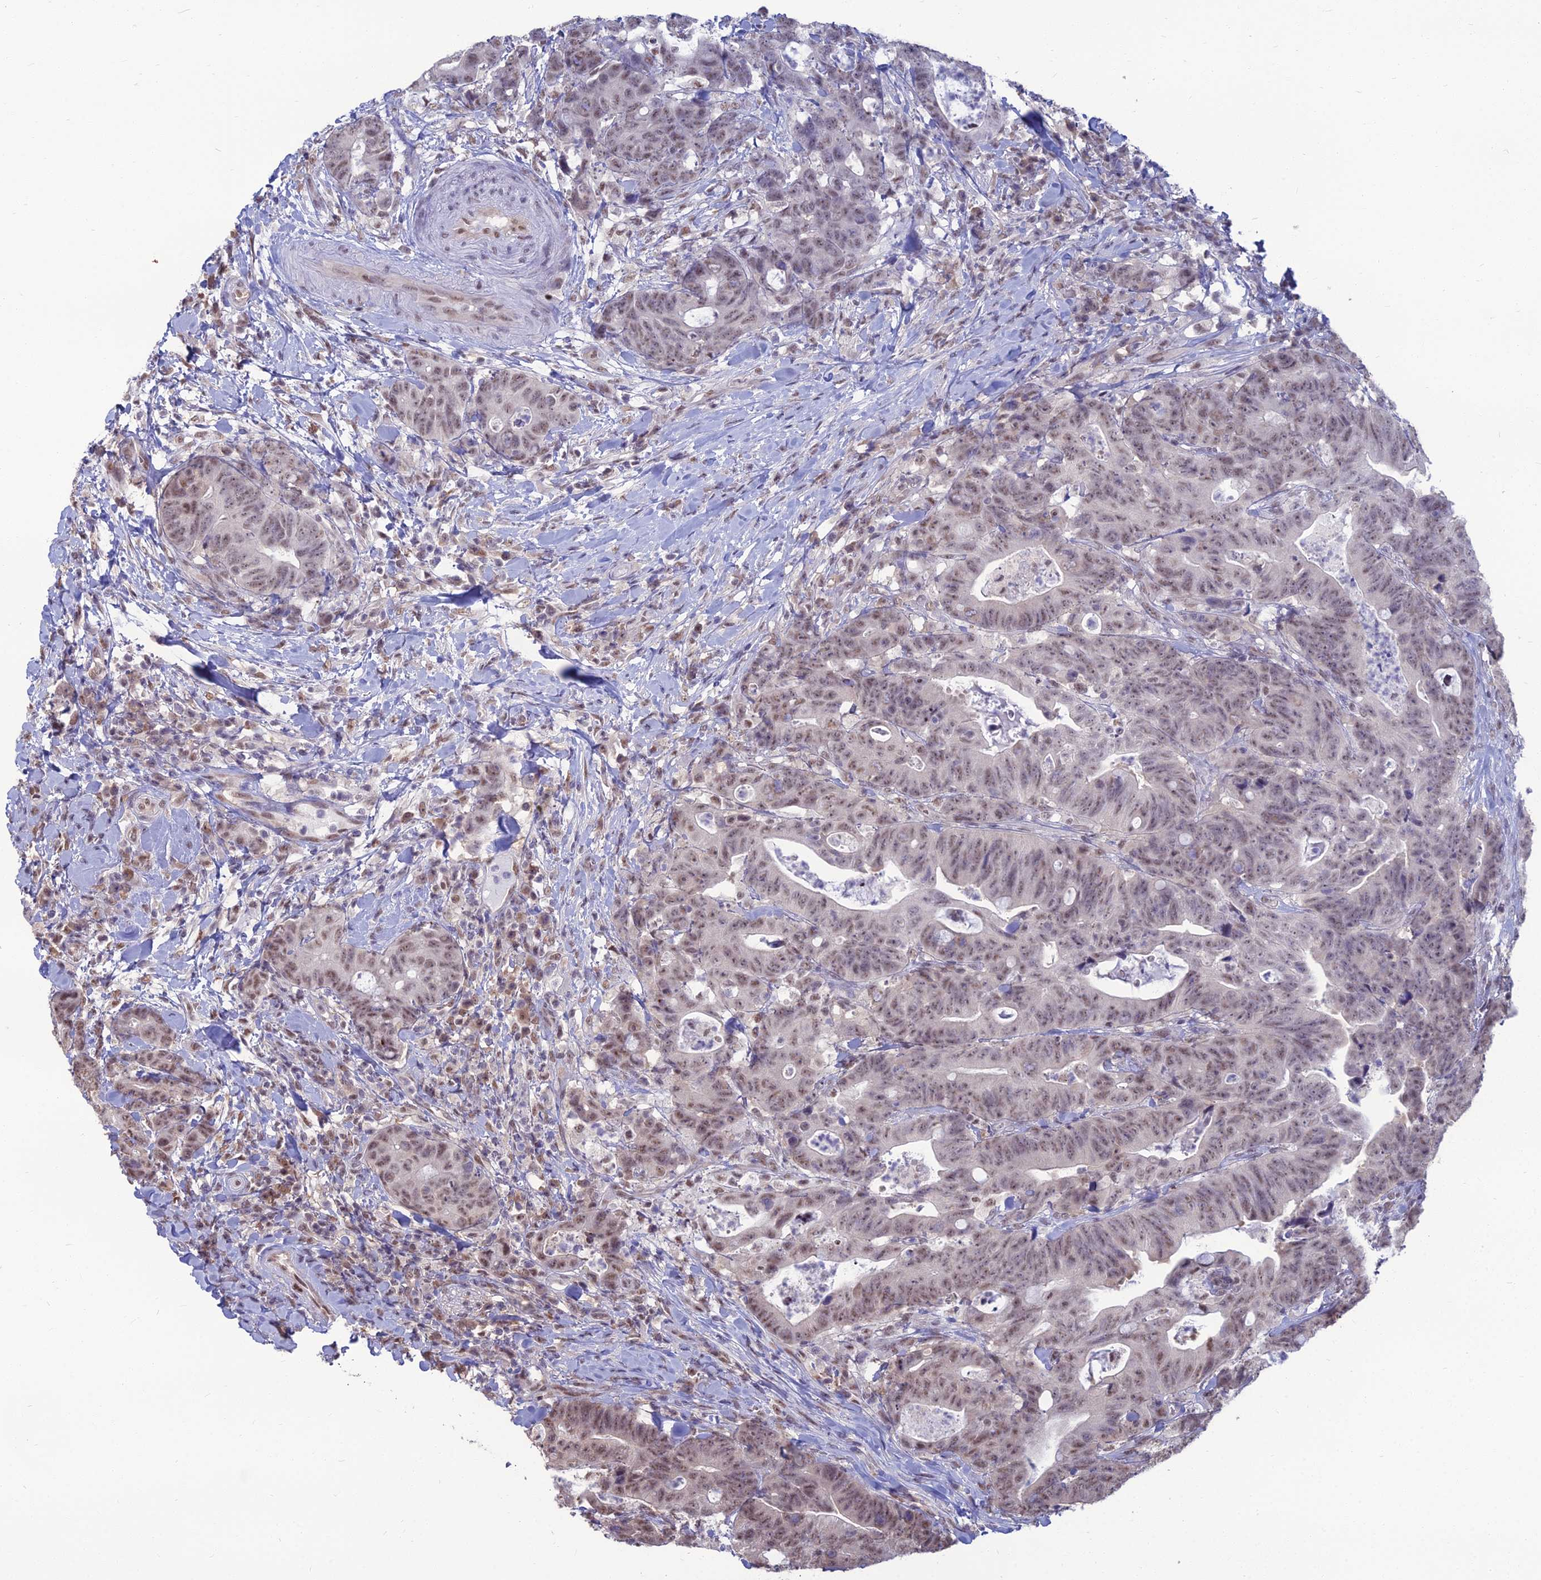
{"staining": {"intensity": "weak", "quantity": ">75%", "location": "nuclear"}, "tissue": "colorectal cancer", "cell_type": "Tumor cells", "image_type": "cancer", "snomed": [{"axis": "morphology", "description": "Adenocarcinoma, NOS"}, {"axis": "topography", "description": "Colon"}], "caption": "Weak nuclear expression for a protein is identified in approximately >75% of tumor cells of colorectal adenocarcinoma using IHC.", "gene": "SRSF7", "patient": {"sex": "female", "age": 82}}